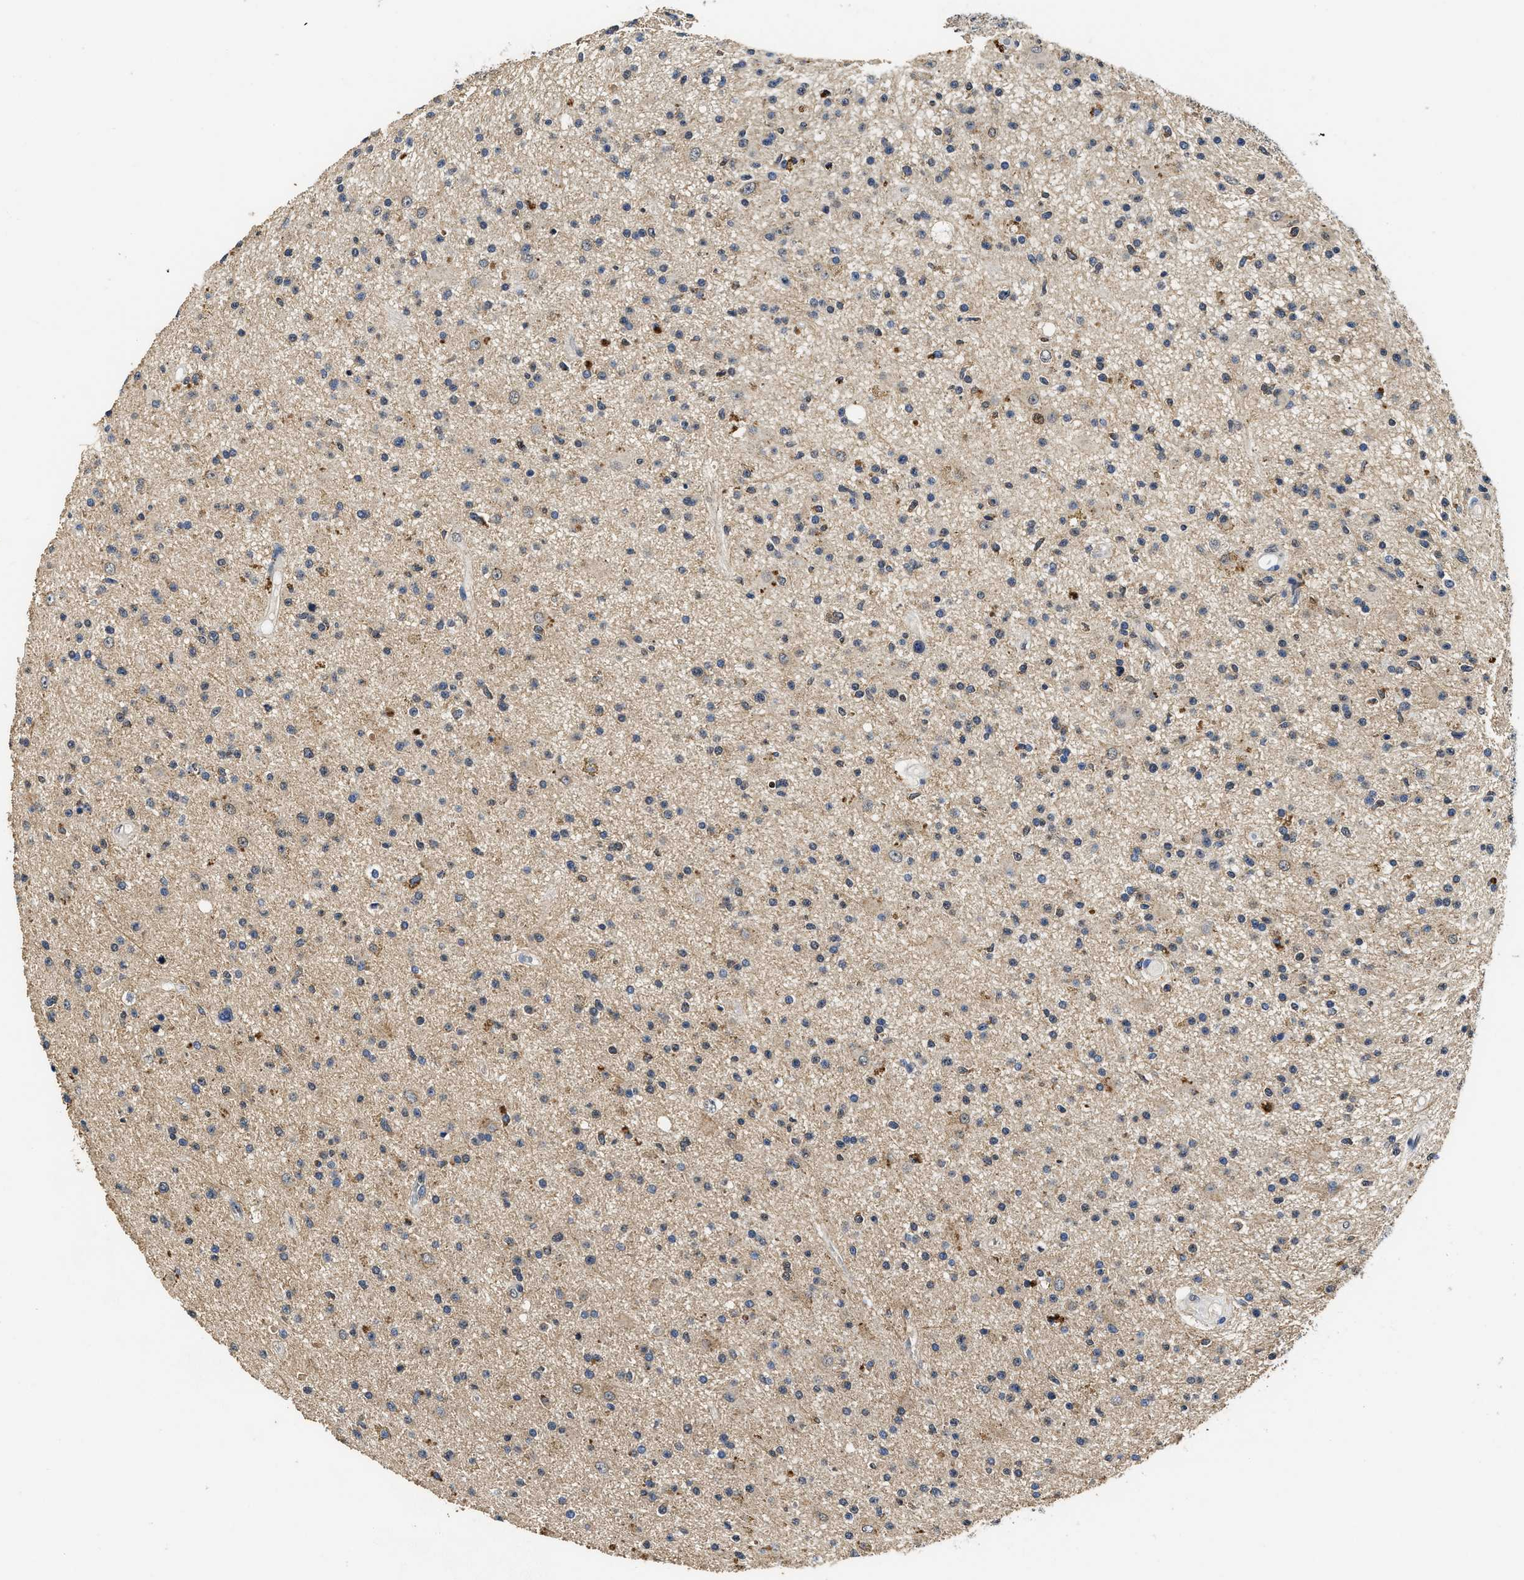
{"staining": {"intensity": "weak", "quantity": ">75%", "location": "cytoplasmic/membranous"}, "tissue": "glioma", "cell_type": "Tumor cells", "image_type": "cancer", "snomed": [{"axis": "morphology", "description": "Glioma, malignant, High grade"}, {"axis": "topography", "description": "Brain"}], "caption": "This histopathology image demonstrates immunohistochemistry (IHC) staining of human high-grade glioma (malignant), with low weak cytoplasmic/membranous staining in about >75% of tumor cells.", "gene": "CTNNA1", "patient": {"sex": "male", "age": 33}}